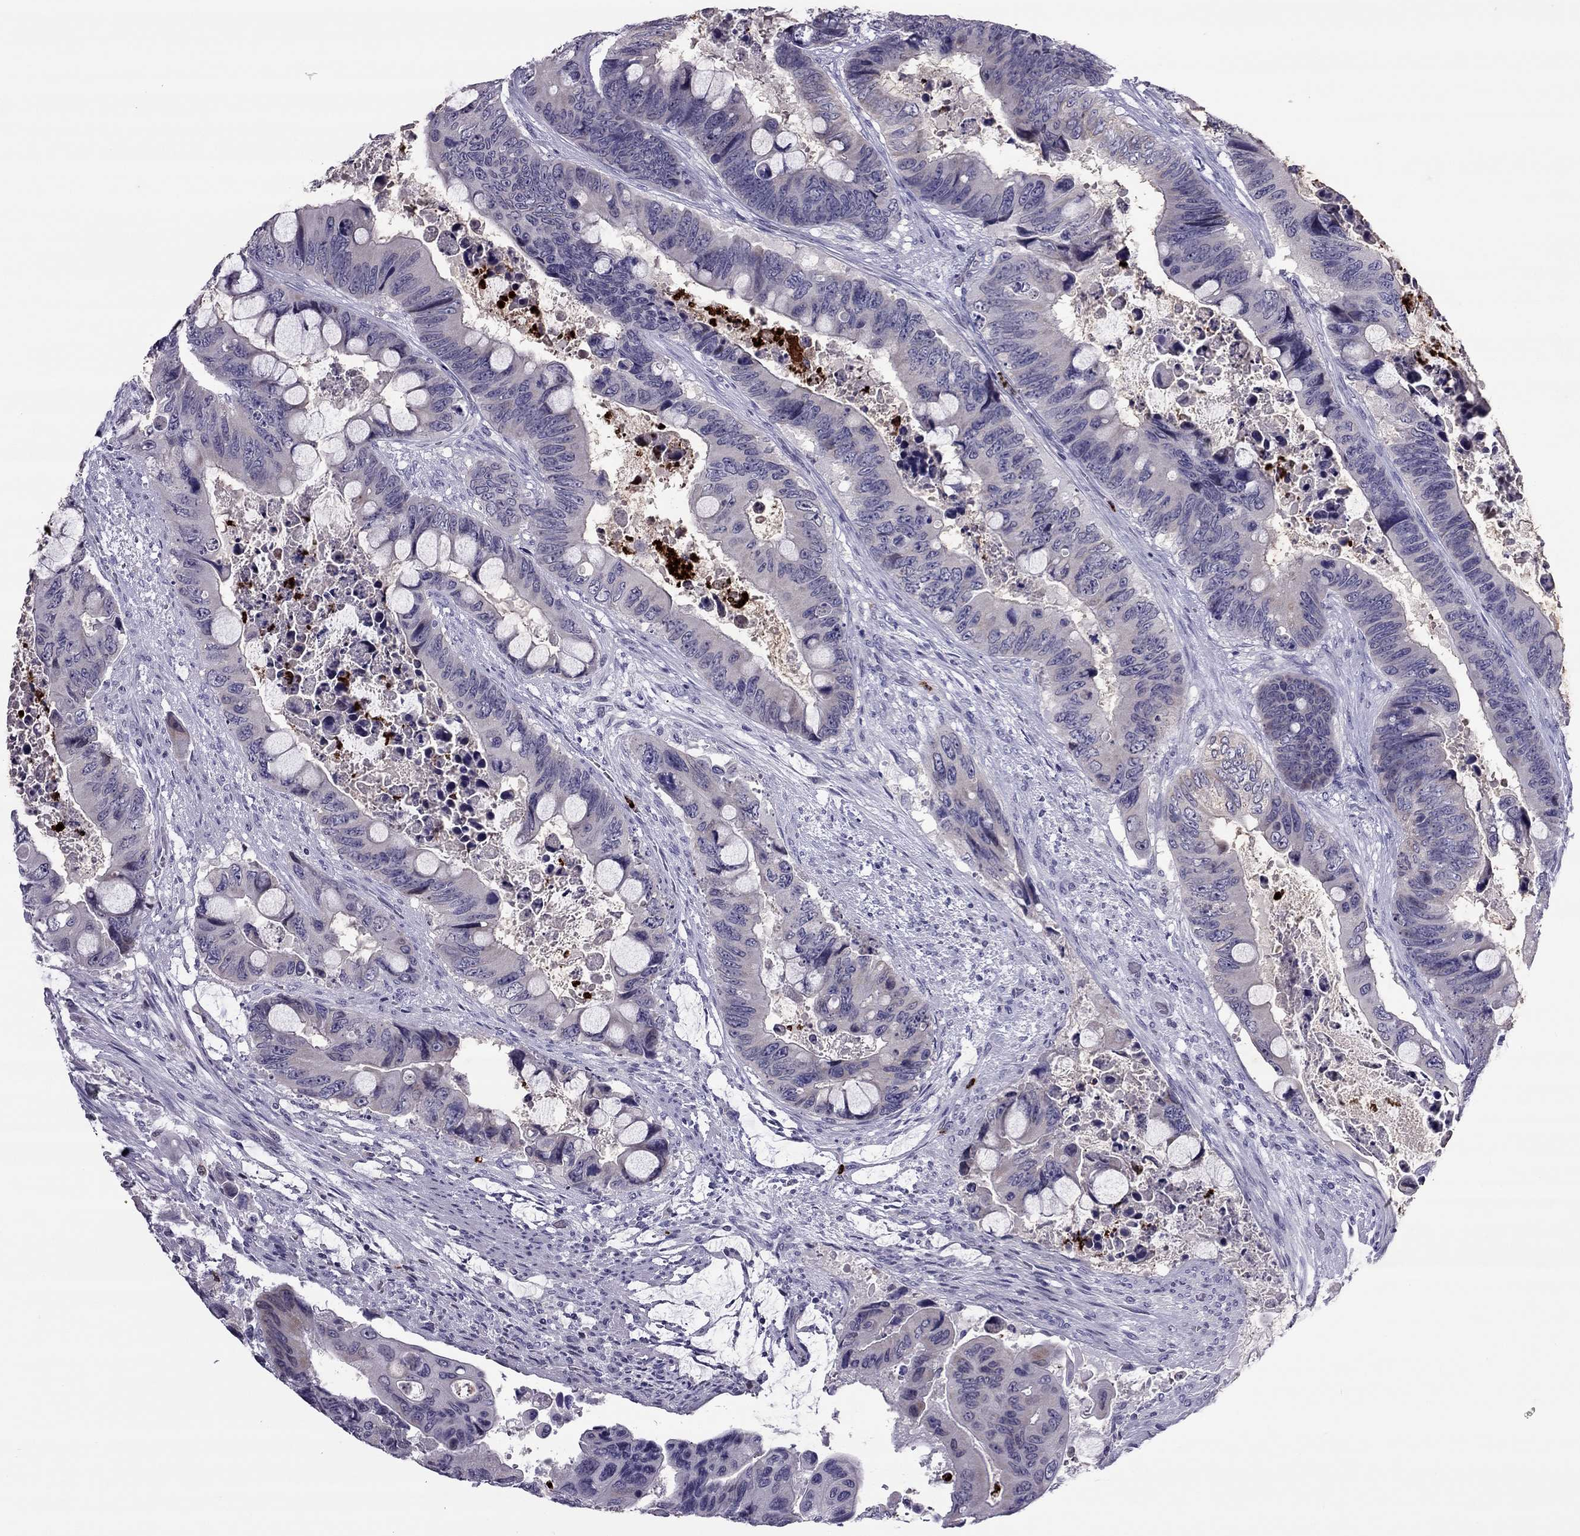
{"staining": {"intensity": "negative", "quantity": "none", "location": "none"}, "tissue": "colorectal cancer", "cell_type": "Tumor cells", "image_type": "cancer", "snomed": [{"axis": "morphology", "description": "Adenocarcinoma, NOS"}, {"axis": "topography", "description": "Rectum"}], "caption": "Tumor cells show no significant protein staining in adenocarcinoma (colorectal). (DAB immunohistochemistry (IHC), high magnification).", "gene": "CCL27", "patient": {"sex": "male", "age": 63}}